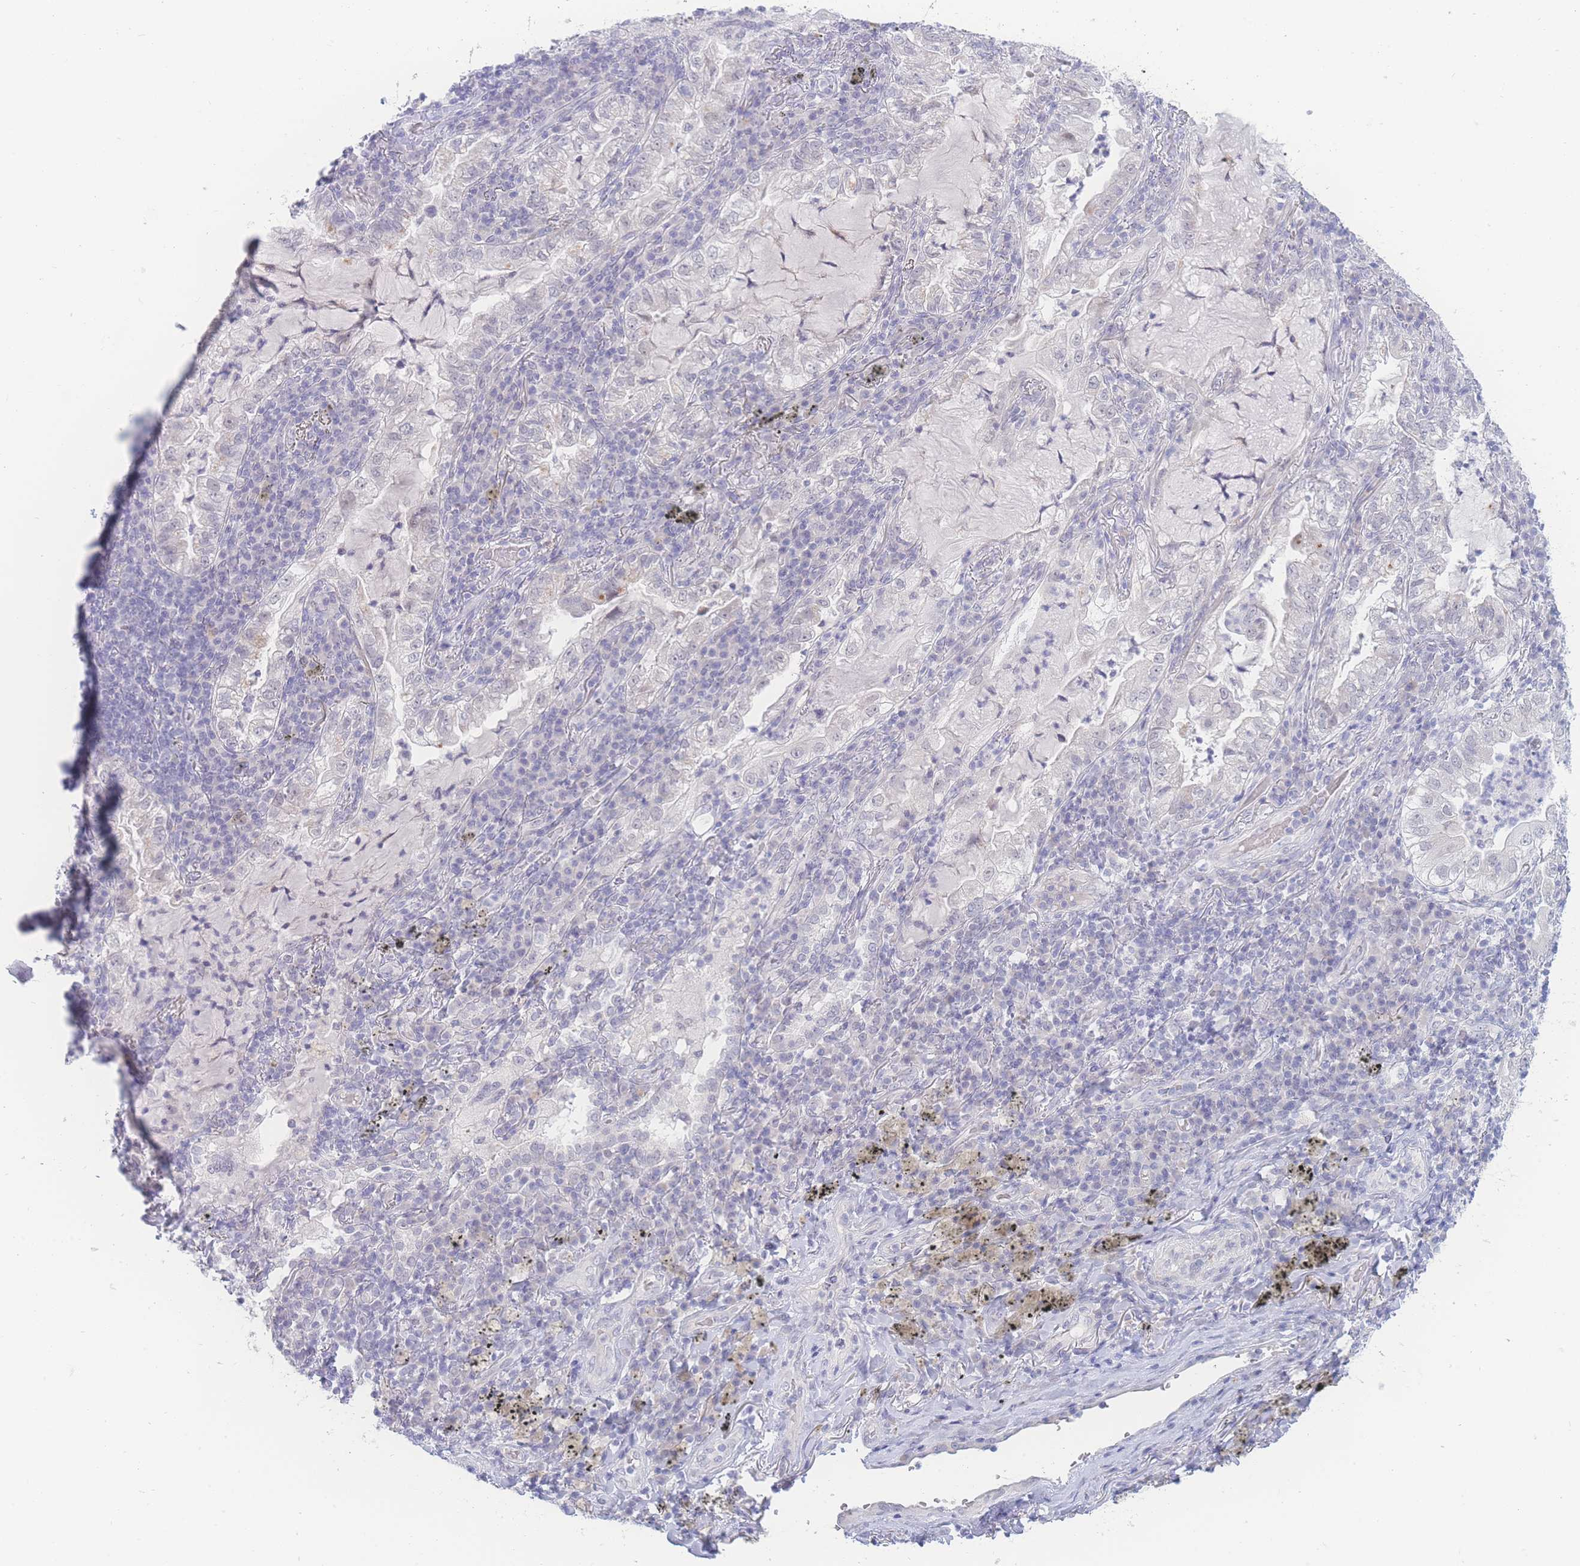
{"staining": {"intensity": "negative", "quantity": "none", "location": "none"}, "tissue": "lung cancer", "cell_type": "Tumor cells", "image_type": "cancer", "snomed": [{"axis": "morphology", "description": "Adenocarcinoma, NOS"}, {"axis": "topography", "description": "Lung"}], "caption": "Immunohistochemistry micrograph of lung cancer (adenocarcinoma) stained for a protein (brown), which displays no positivity in tumor cells. (DAB immunohistochemistry, high magnification).", "gene": "PRSS22", "patient": {"sex": "female", "age": 73}}